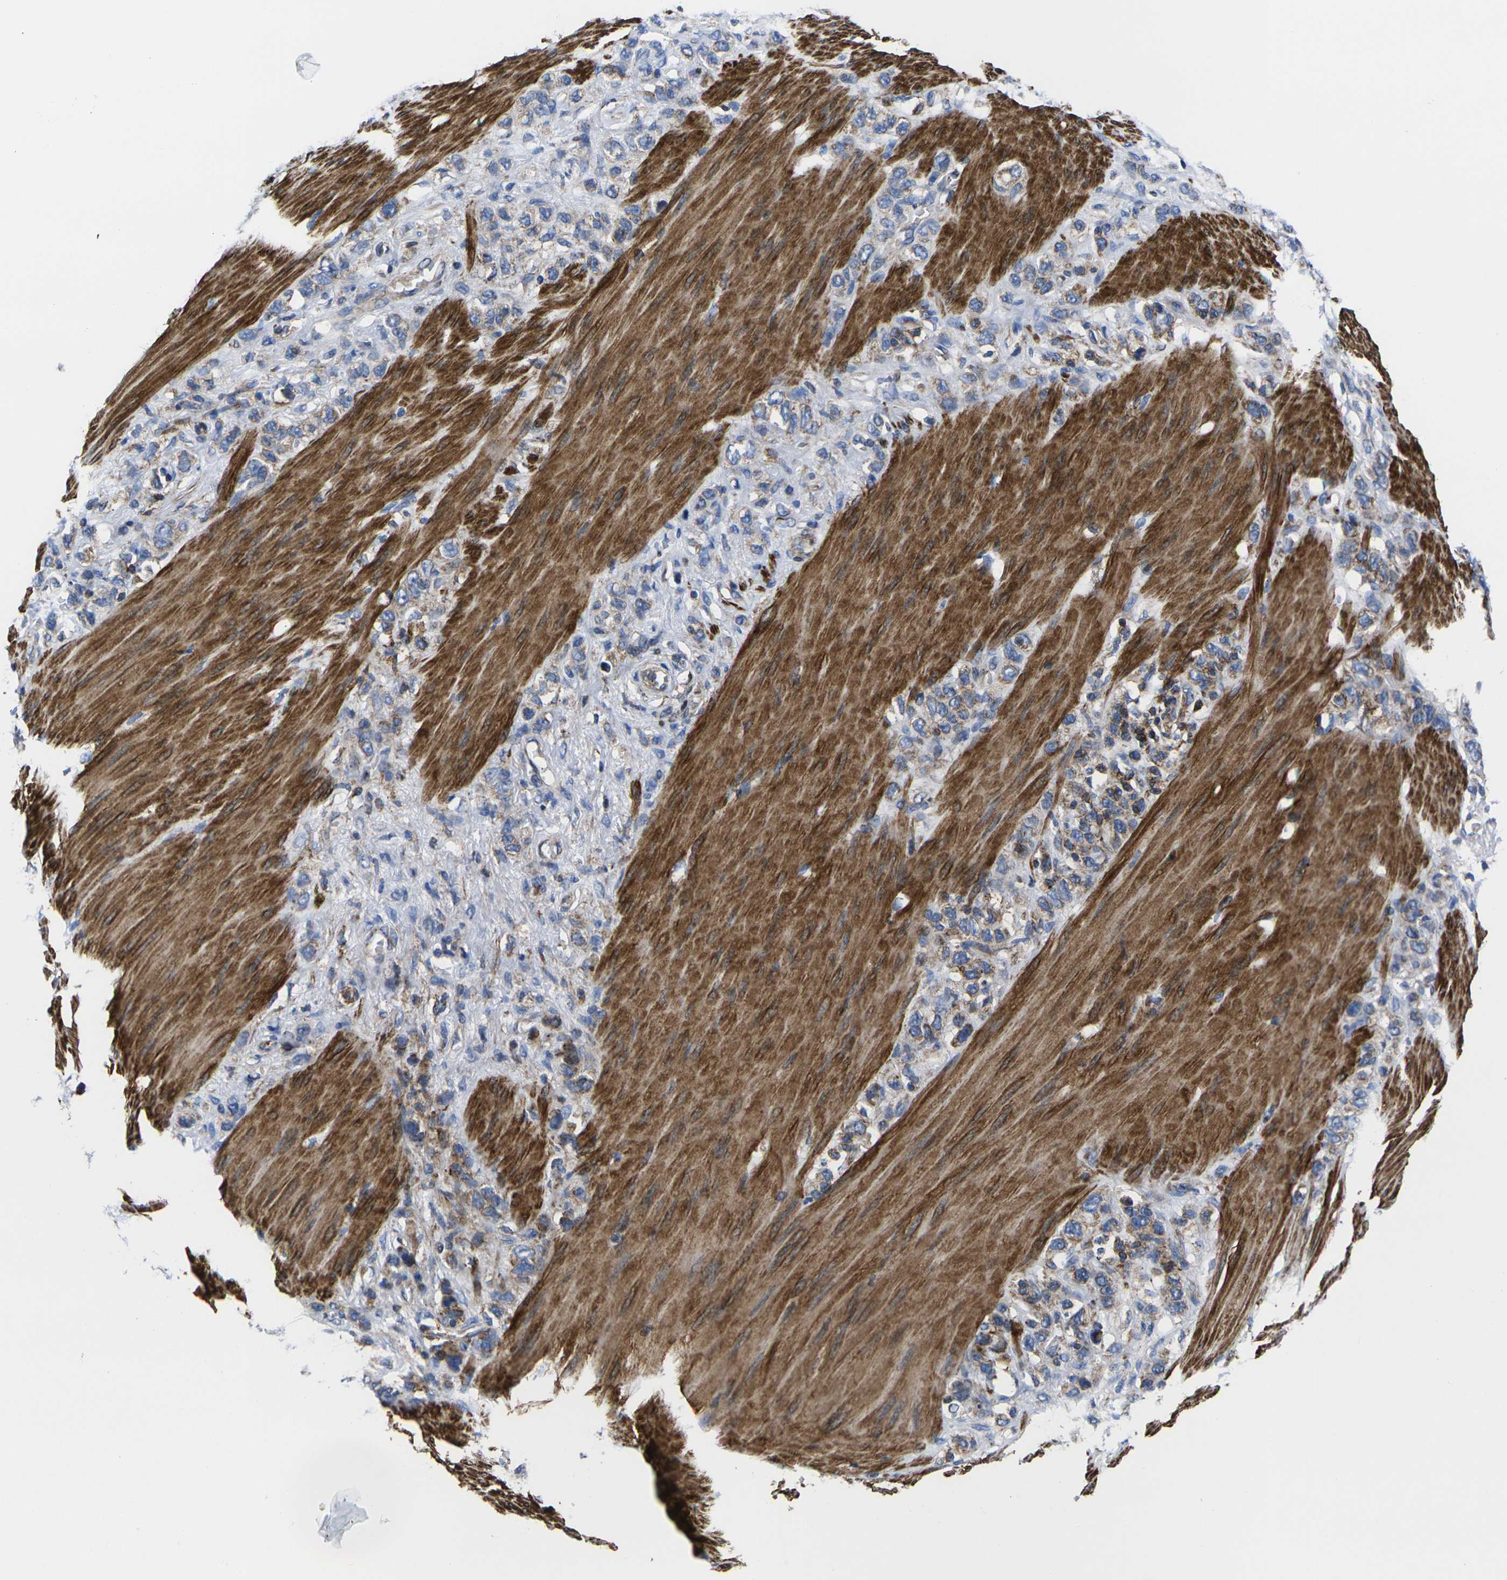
{"staining": {"intensity": "moderate", "quantity": "25%-75%", "location": "cytoplasmic/membranous"}, "tissue": "stomach cancer", "cell_type": "Tumor cells", "image_type": "cancer", "snomed": [{"axis": "morphology", "description": "Adenocarcinoma, NOS"}, {"axis": "morphology", "description": "Adenocarcinoma, High grade"}, {"axis": "topography", "description": "Stomach, upper"}, {"axis": "topography", "description": "Stomach, lower"}], "caption": "IHC micrograph of neoplastic tissue: high-grade adenocarcinoma (stomach) stained using immunohistochemistry (IHC) displays medium levels of moderate protein expression localized specifically in the cytoplasmic/membranous of tumor cells, appearing as a cytoplasmic/membranous brown color.", "gene": "GPR4", "patient": {"sex": "female", "age": 65}}